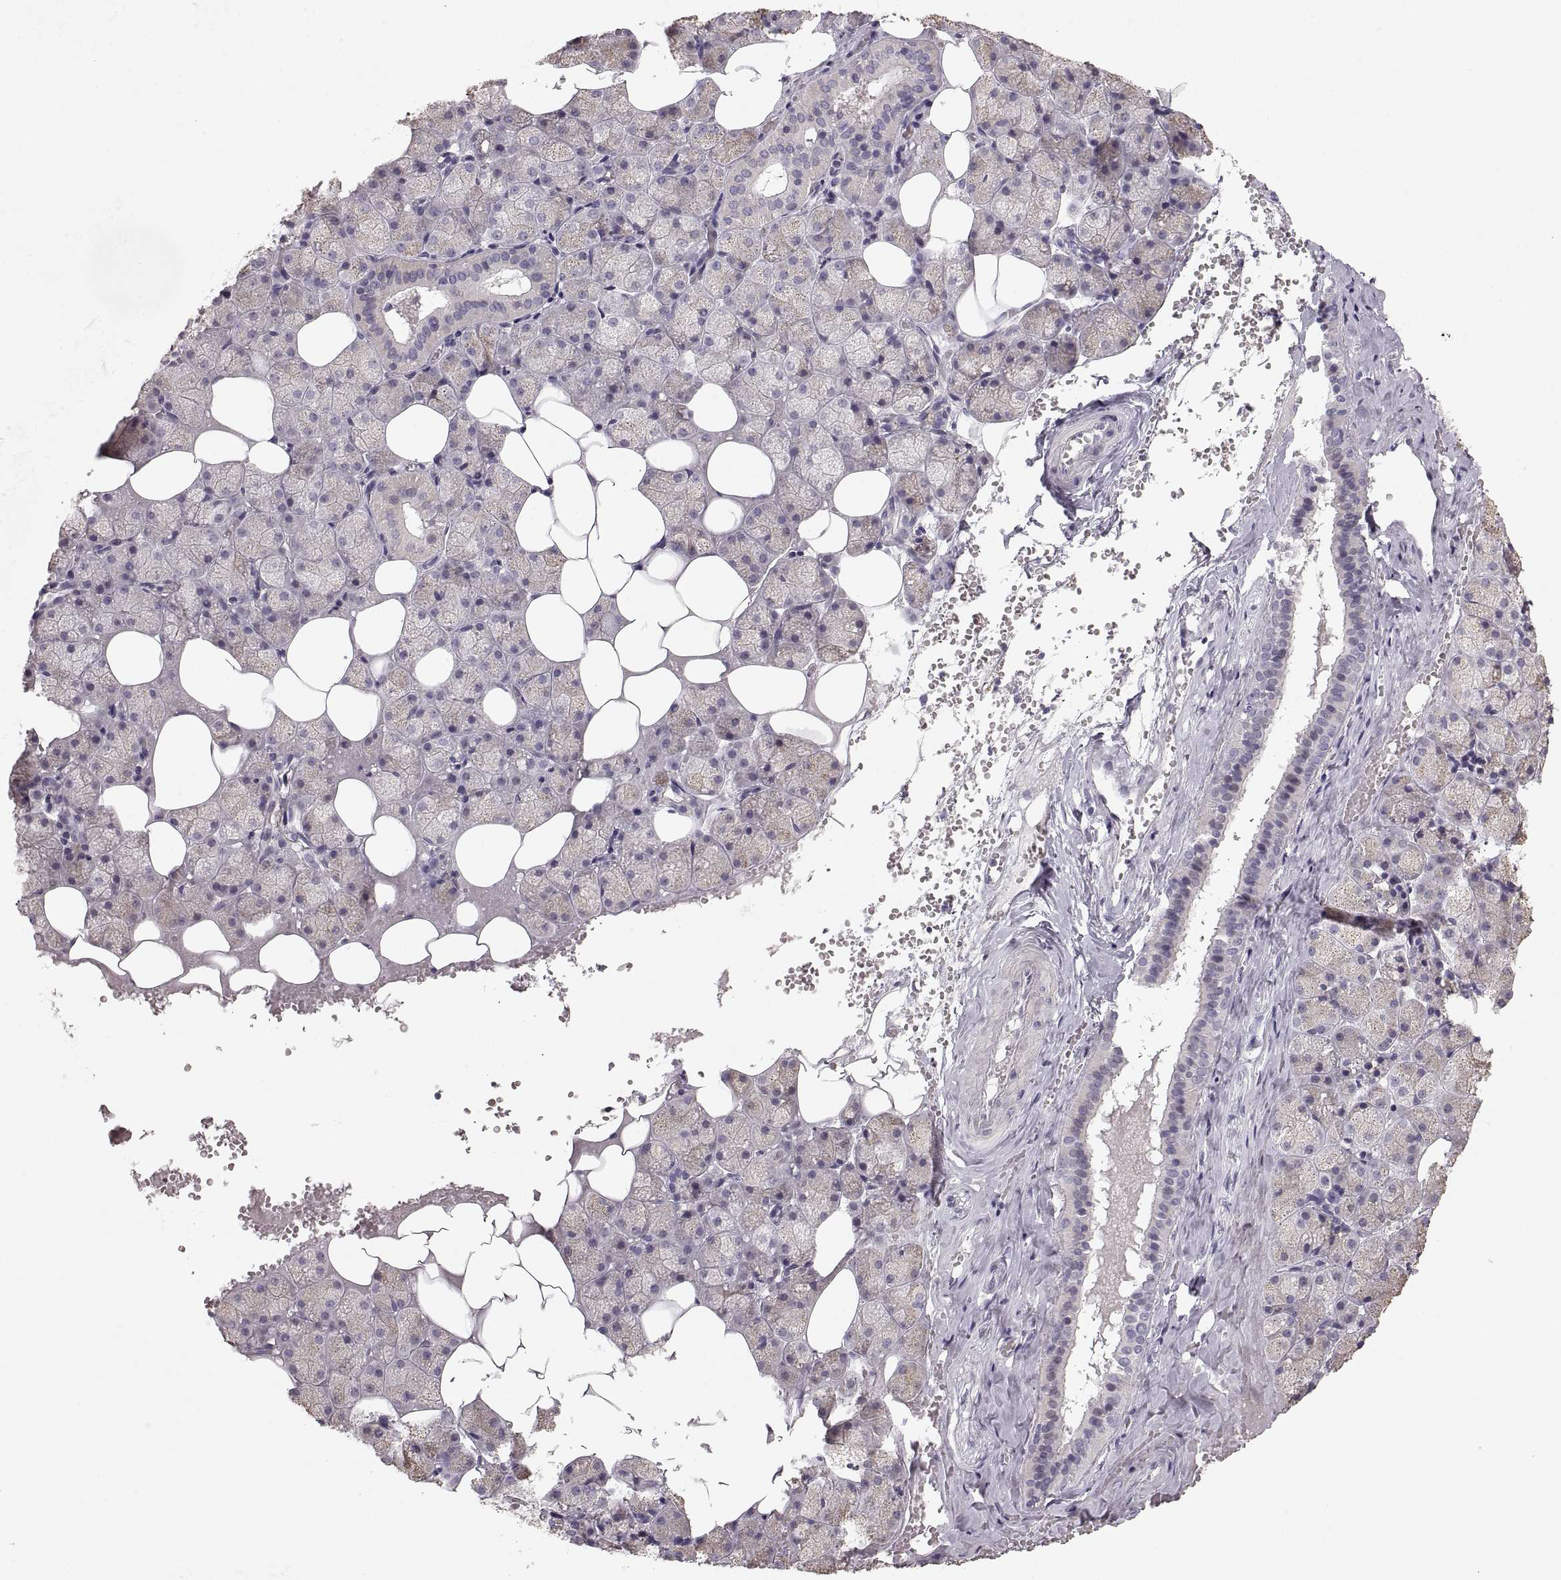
{"staining": {"intensity": "weak", "quantity": "<25%", "location": "cytoplasmic/membranous"}, "tissue": "salivary gland", "cell_type": "Glandular cells", "image_type": "normal", "snomed": [{"axis": "morphology", "description": "Normal tissue, NOS"}, {"axis": "topography", "description": "Salivary gland"}], "caption": "Benign salivary gland was stained to show a protein in brown. There is no significant positivity in glandular cells. (DAB (3,3'-diaminobenzidine) immunohistochemistry (IHC), high magnification).", "gene": "PCSK2", "patient": {"sex": "male", "age": 38}}